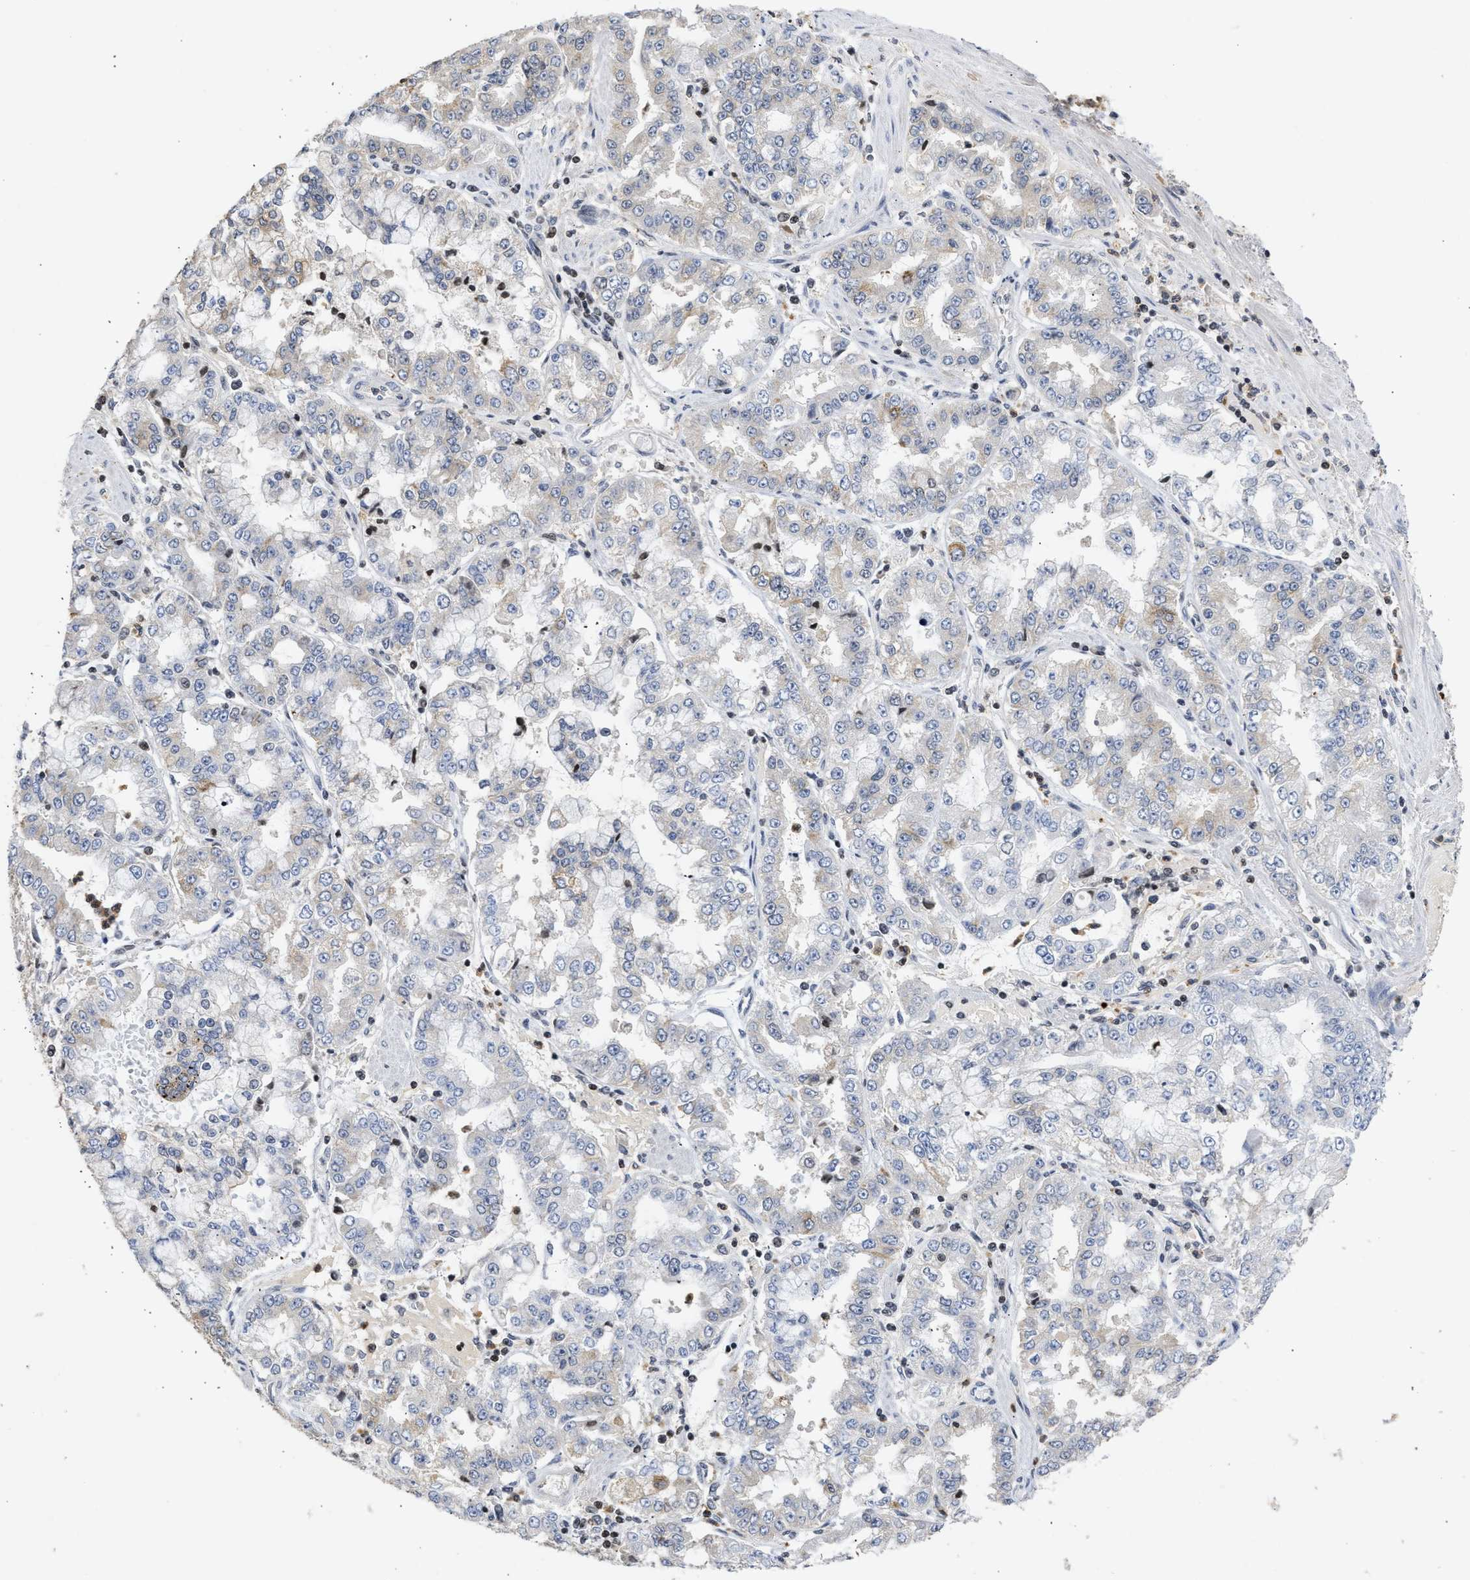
{"staining": {"intensity": "weak", "quantity": "<25%", "location": "cytoplasmic/membranous"}, "tissue": "stomach cancer", "cell_type": "Tumor cells", "image_type": "cancer", "snomed": [{"axis": "morphology", "description": "Adenocarcinoma, NOS"}, {"axis": "topography", "description": "Stomach"}], "caption": "Stomach cancer (adenocarcinoma) was stained to show a protein in brown. There is no significant expression in tumor cells.", "gene": "ENSG00000142539", "patient": {"sex": "male", "age": 76}}